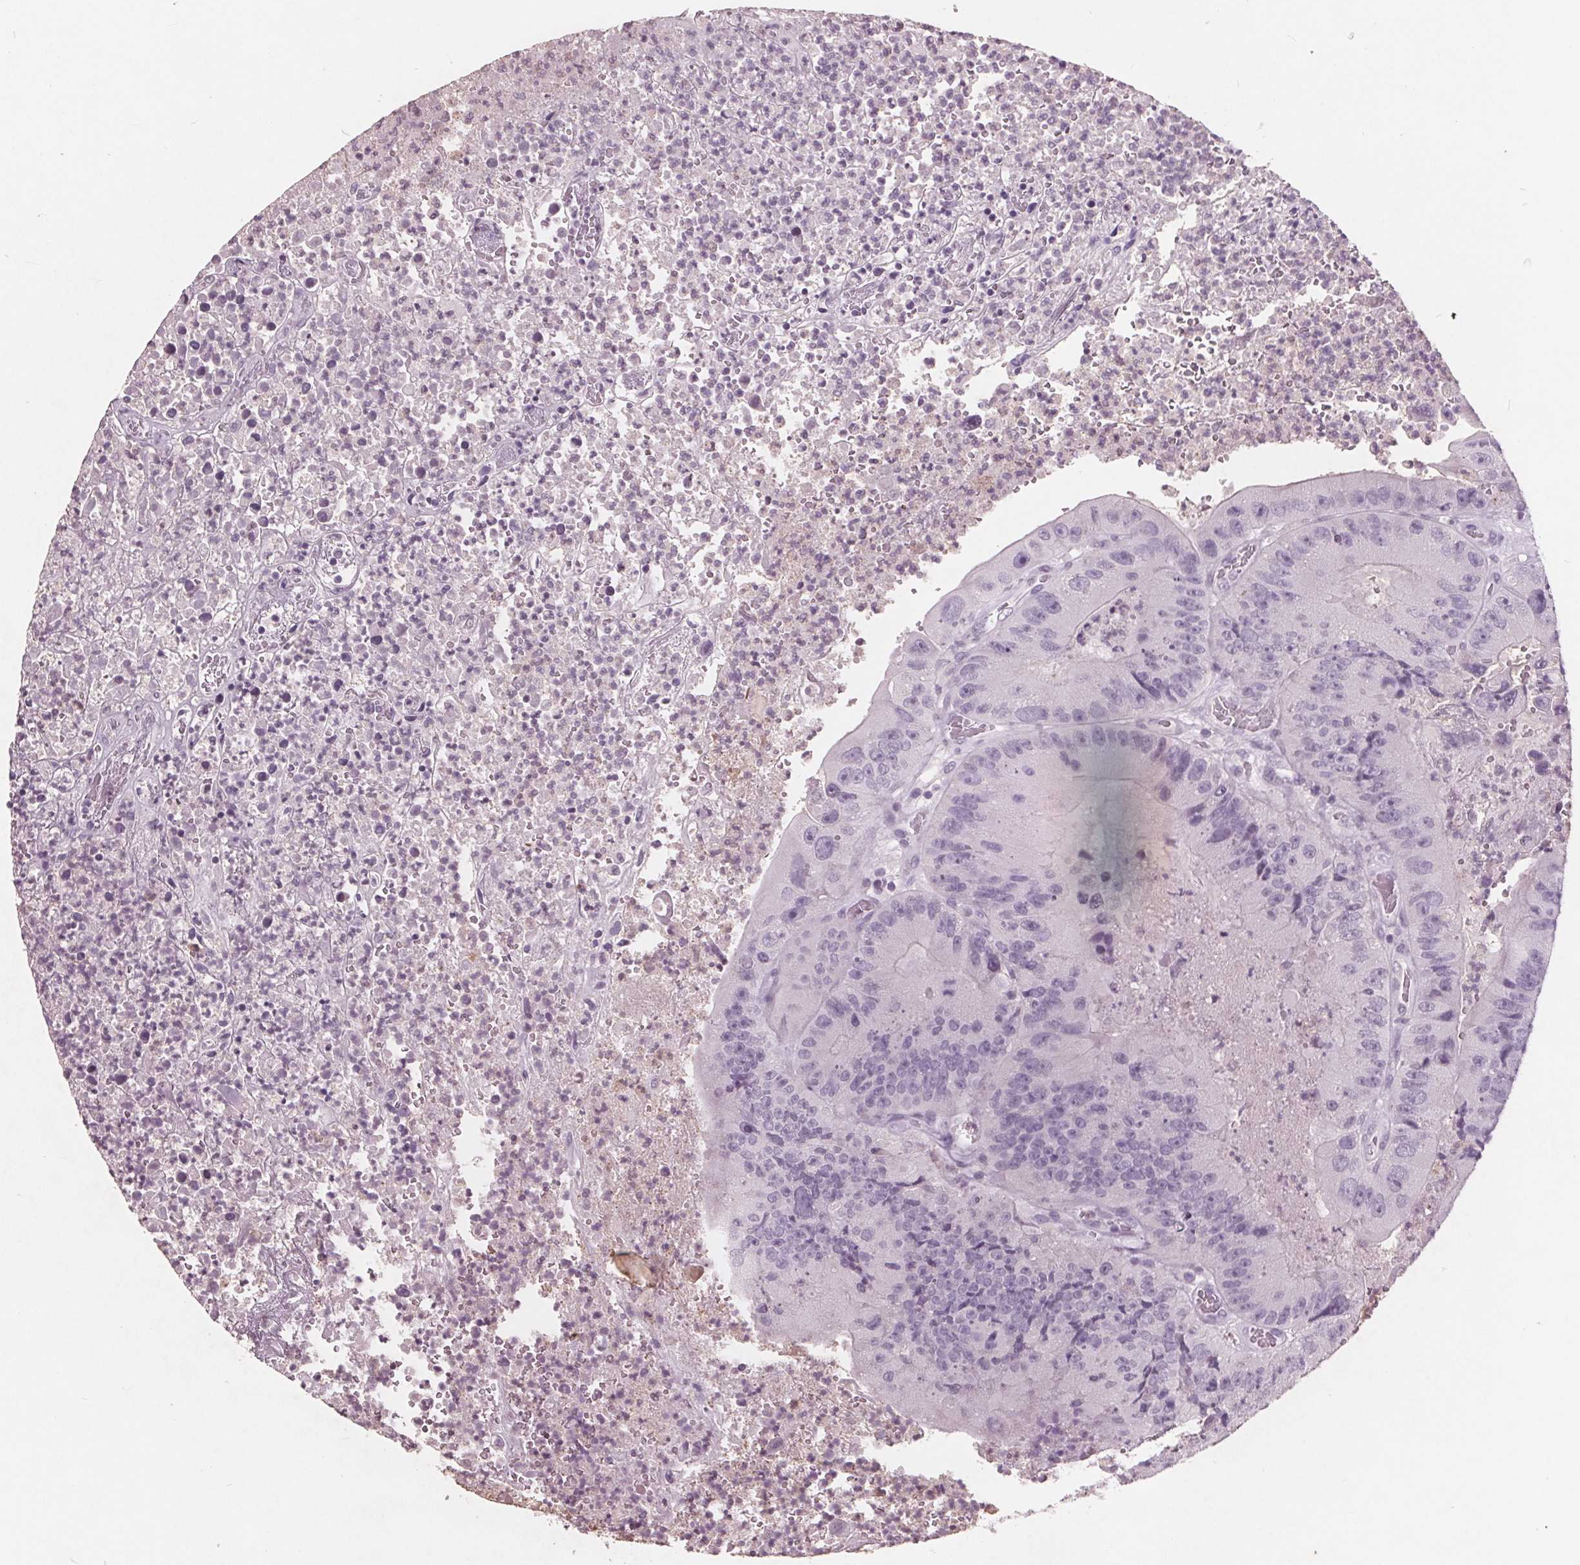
{"staining": {"intensity": "negative", "quantity": "none", "location": "none"}, "tissue": "colorectal cancer", "cell_type": "Tumor cells", "image_type": "cancer", "snomed": [{"axis": "morphology", "description": "Adenocarcinoma, NOS"}, {"axis": "topography", "description": "Colon"}], "caption": "Tumor cells are negative for brown protein staining in colorectal adenocarcinoma.", "gene": "PTPN14", "patient": {"sex": "female", "age": 86}}